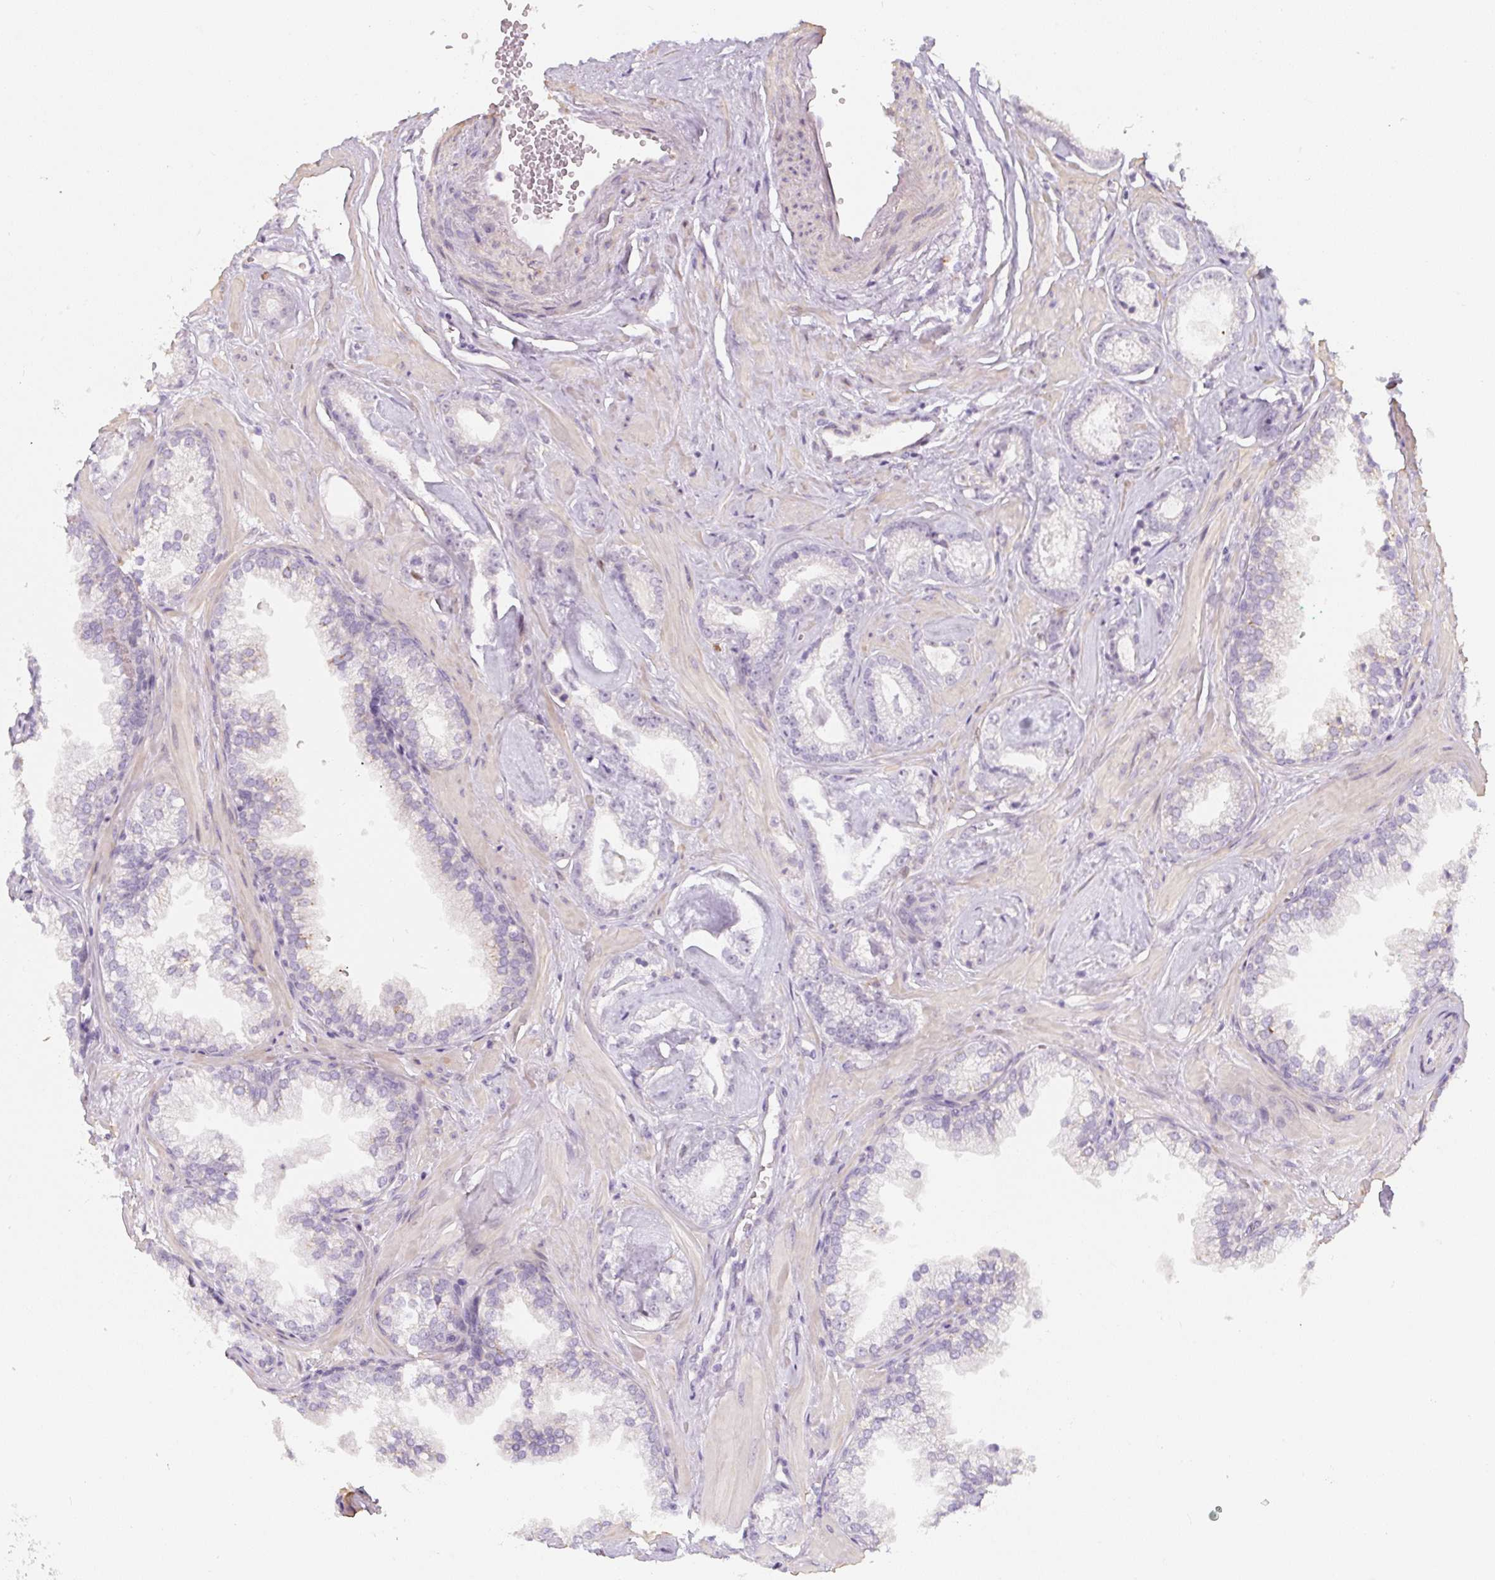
{"staining": {"intensity": "negative", "quantity": "none", "location": "none"}, "tissue": "prostate cancer", "cell_type": "Tumor cells", "image_type": "cancer", "snomed": [{"axis": "morphology", "description": "Adenocarcinoma, Low grade"}, {"axis": "topography", "description": "Prostate"}], "caption": "Immunohistochemical staining of low-grade adenocarcinoma (prostate) reveals no significant staining in tumor cells.", "gene": "PWWP3B", "patient": {"sex": "male", "age": 60}}